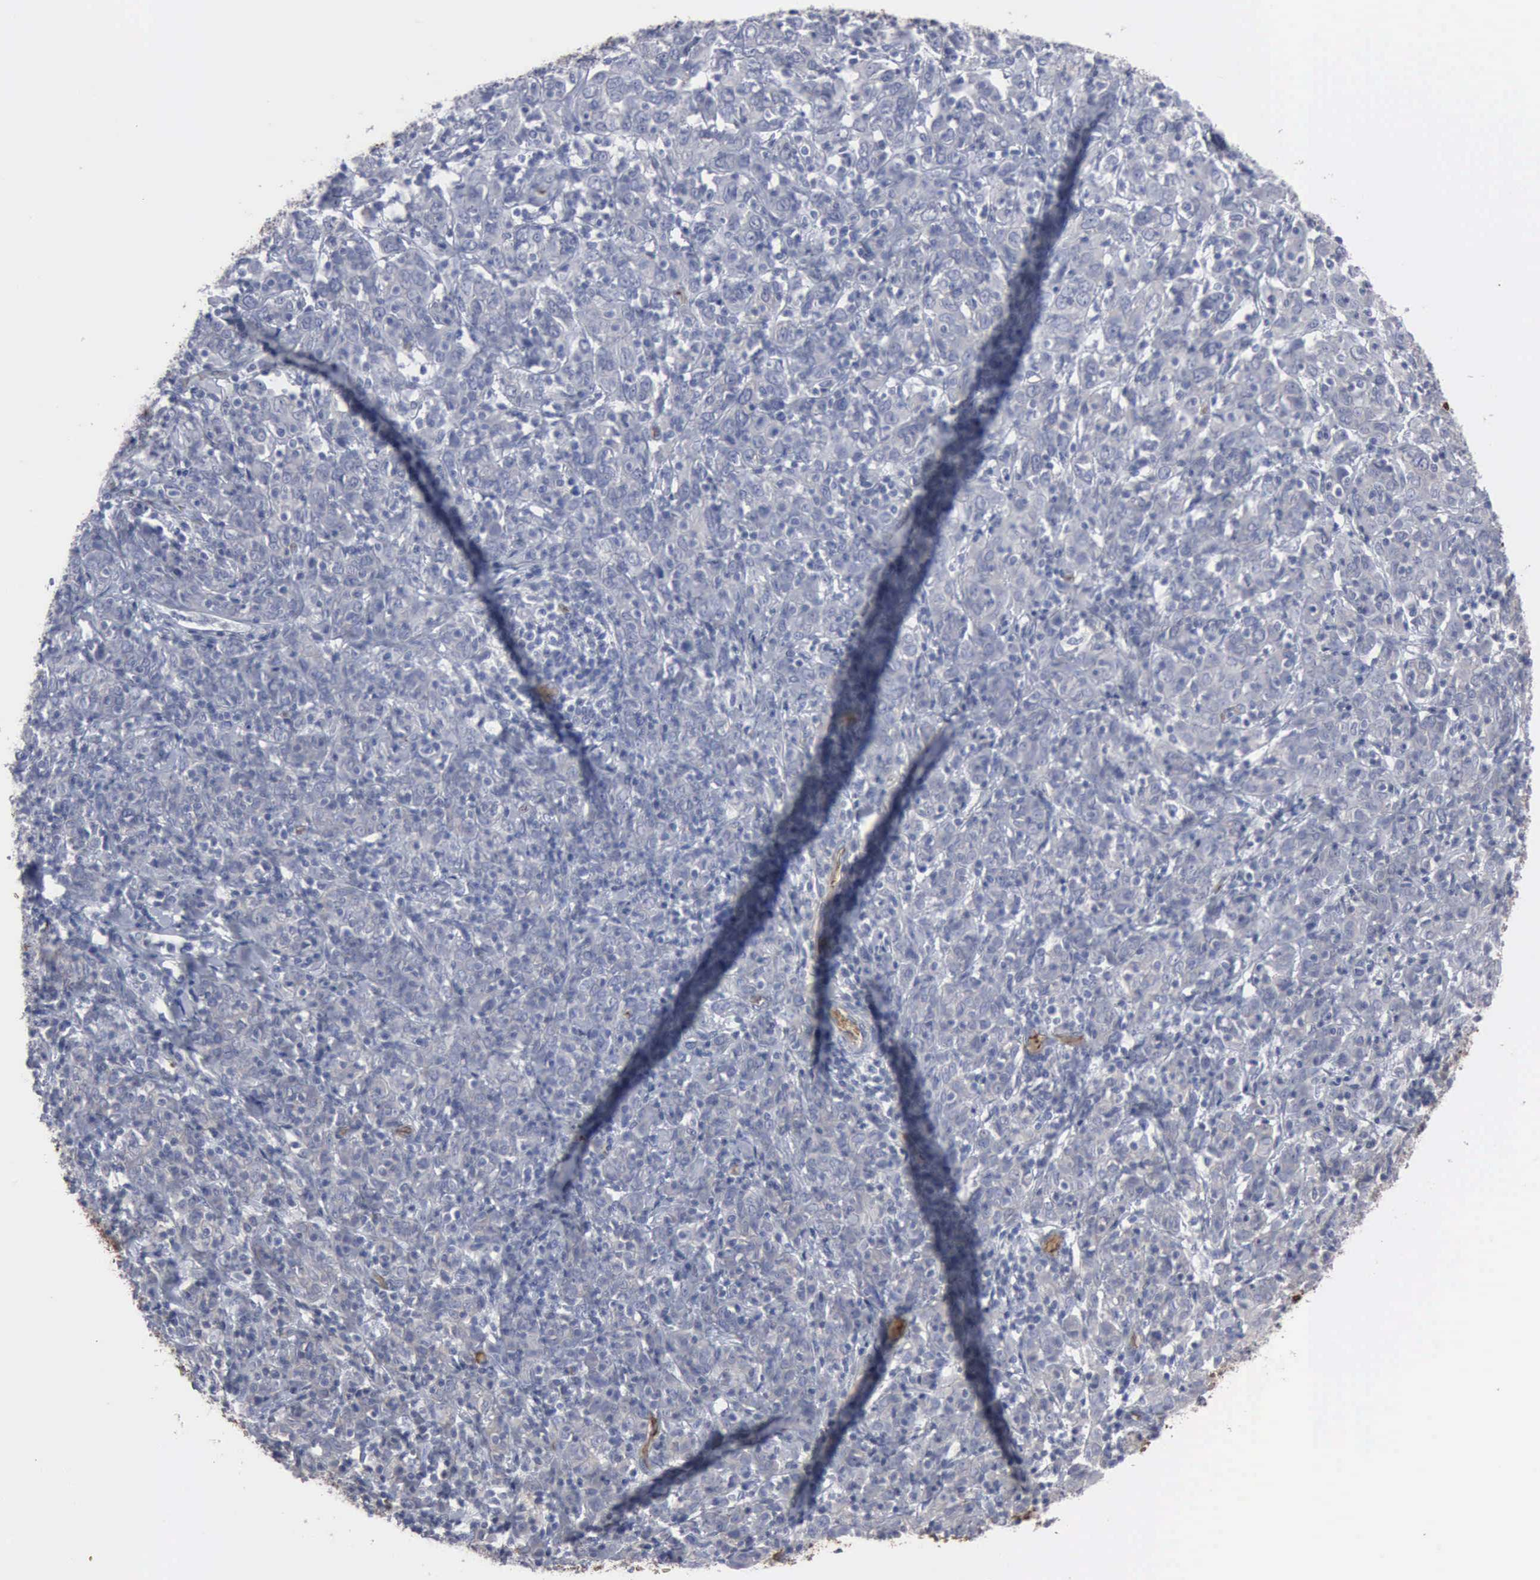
{"staining": {"intensity": "weak", "quantity": "<25%", "location": "cytoplasmic/membranous"}, "tissue": "cervical cancer", "cell_type": "Tumor cells", "image_type": "cancer", "snomed": [{"axis": "morphology", "description": "Normal tissue, NOS"}, {"axis": "morphology", "description": "Squamous cell carcinoma, NOS"}, {"axis": "topography", "description": "Cervix"}], "caption": "Tumor cells are negative for protein expression in human squamous cell carcinoma (cervical). (DAB (3,3'-diaminobenzidine) immunohistochemistry (IHC) with hematoxylin counter stain).", "gene": "TGFB1", "patient": {"sex": "female", "age": 67}}